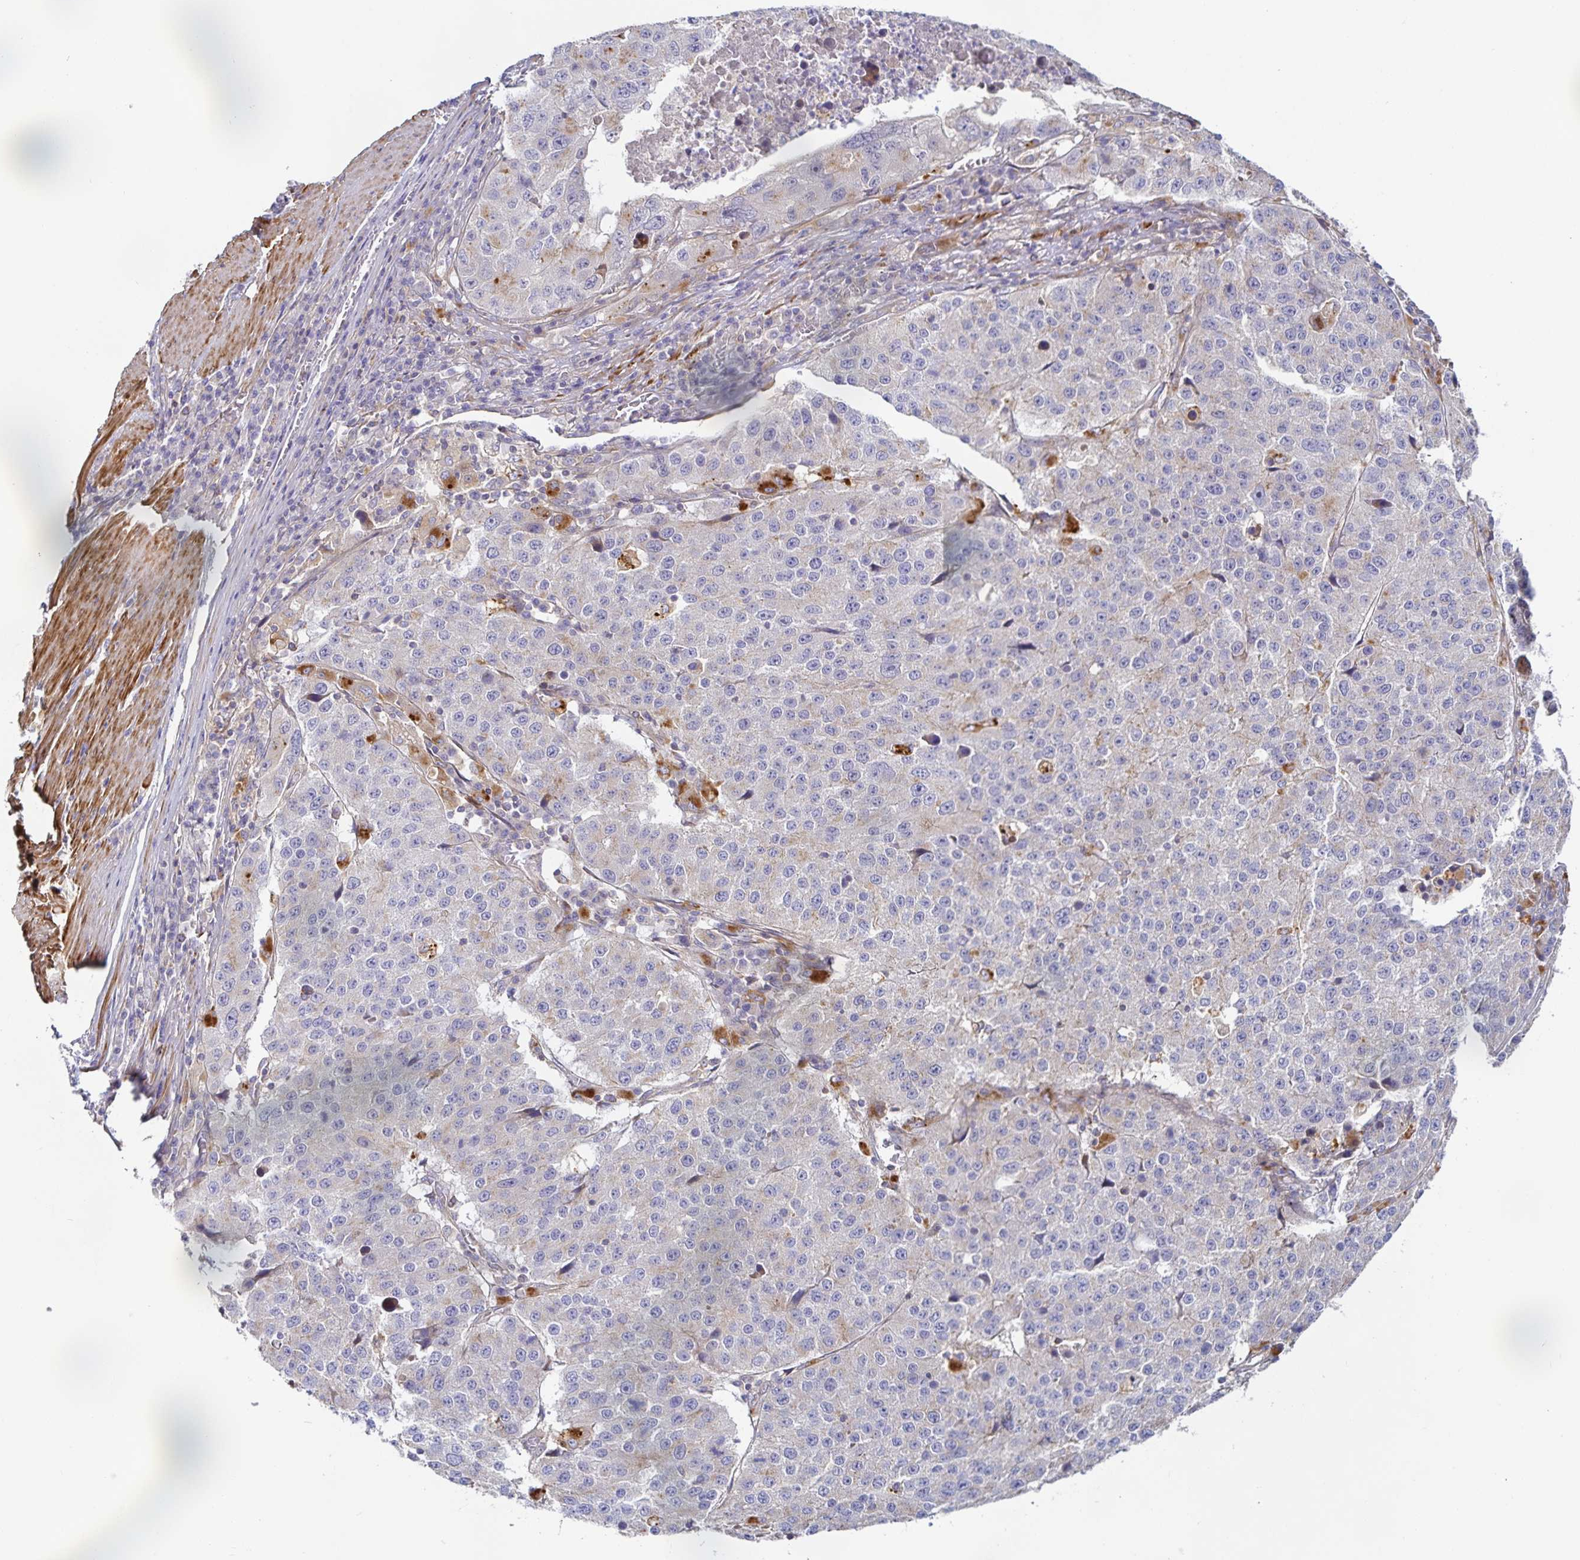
{"staining": {"intensity": "negative", "quantity": "none", "location": "none"}, "tissue": "stomach cancer", "cell_type": "Tumor cells", "image_type": "cancer", "snomed": [{"axis": "morphology", "description": "Adenocarcinoma, NOS"}, {"axis": "topography", "description": "Stomach"}], "caption": "An immunohistochemistry micrograph of adenocarcinoma (stomach) is shown. There is no staining in tumor cells of adenocarcinoma (stomach).", "gene": "METTL22", "patient": {"sex": "male", "age": 71}}